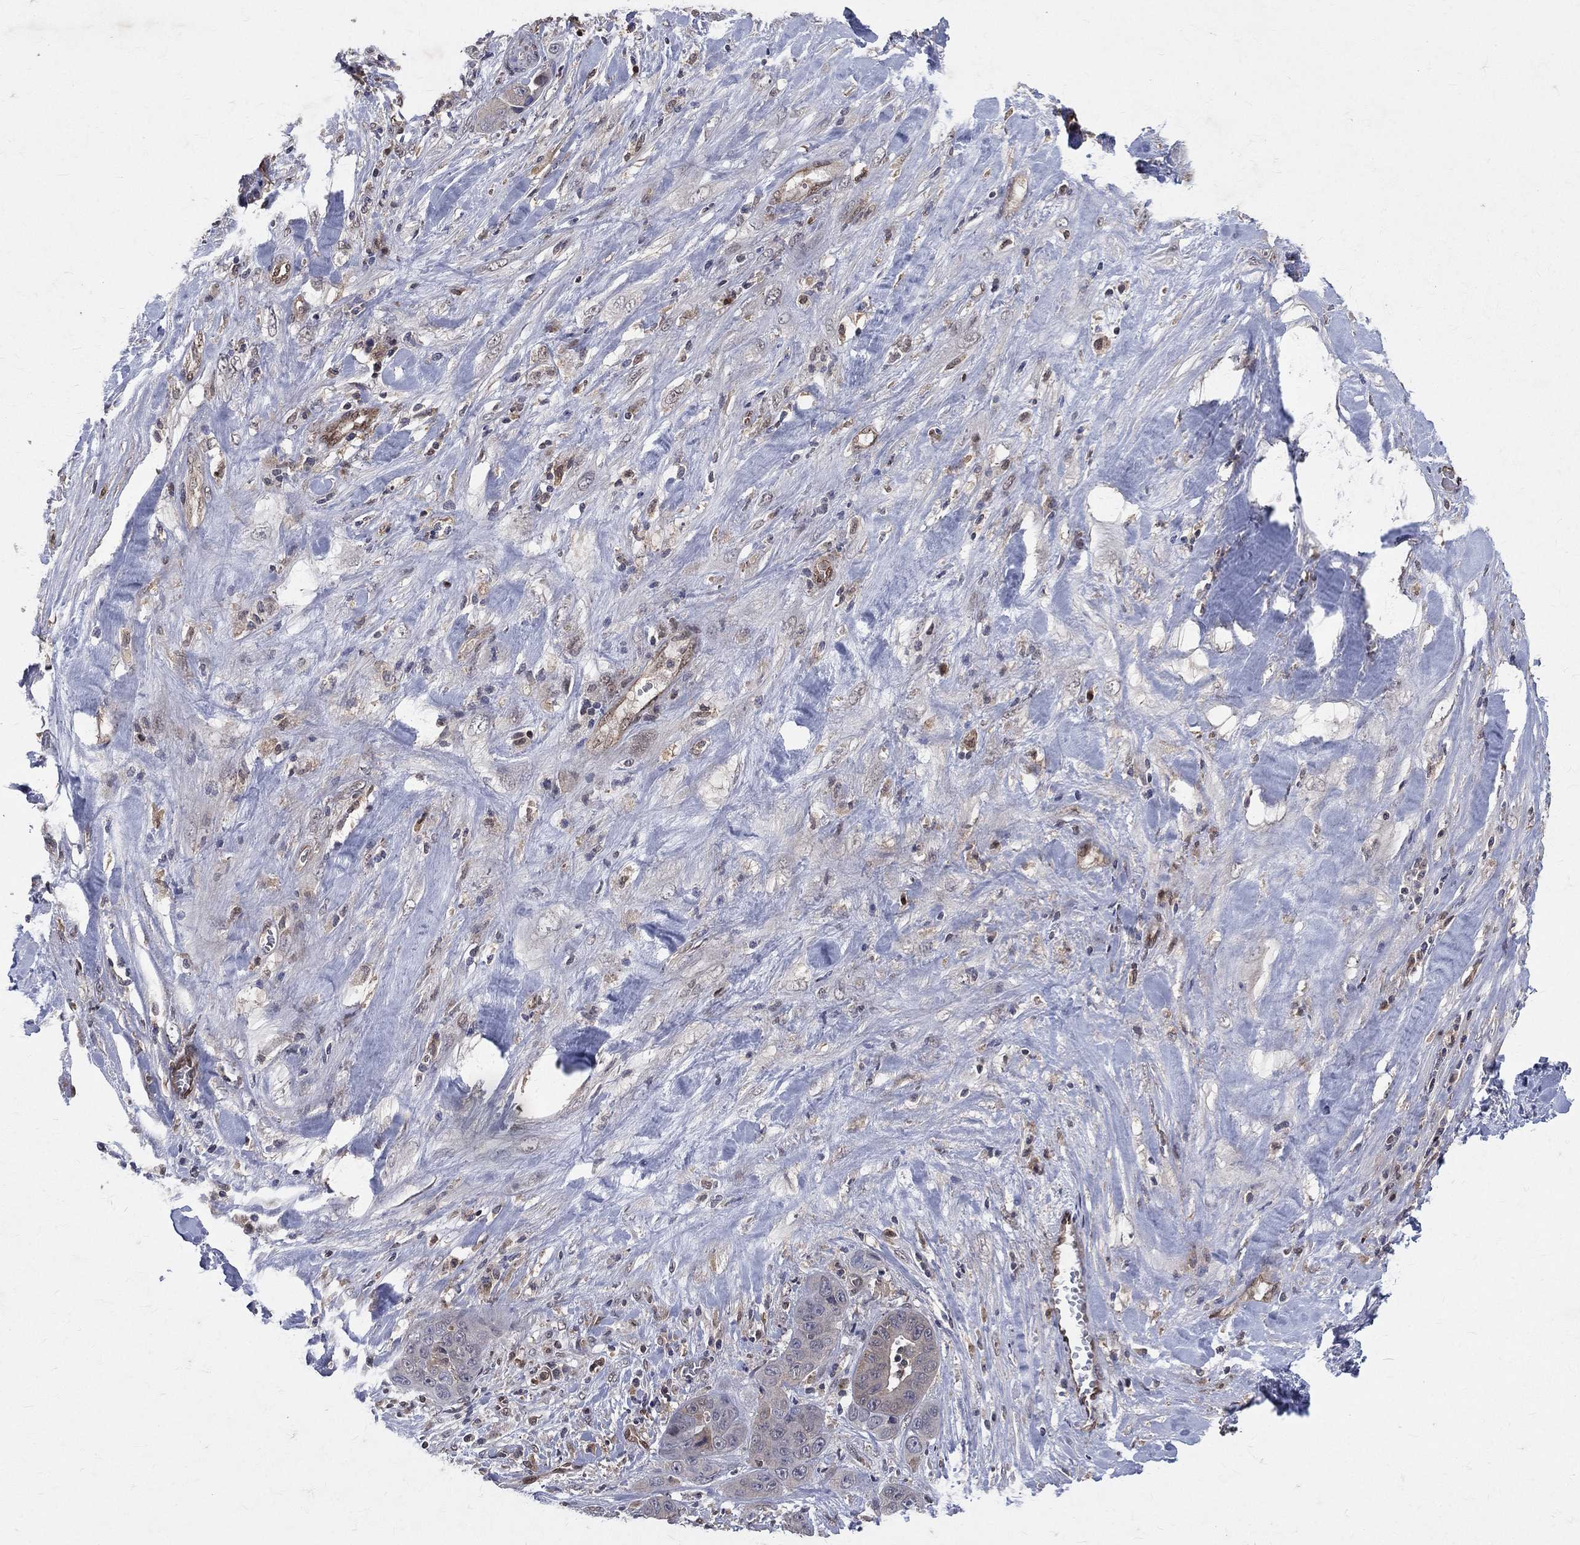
{"staining": {"intensity": "negative", "quantity": "none", "location": "none"}, "tissue": "liver cancer", "cell_type": "Tumor cells", "image_type": "cancer", "snomed": [{"axis": "morphology", "description": "Cholangiocarcinoma"}, {"axis": "topography", "description": "Liver"}], "caption": "DAB (3,3'-diaminobenzidine) immunohistochemical staining of human liver cholangiocarcinoma reveals no significant staining in tumor cells.", "gene": "GMPR2", "patient": {"sex": "female", "age": 52}}